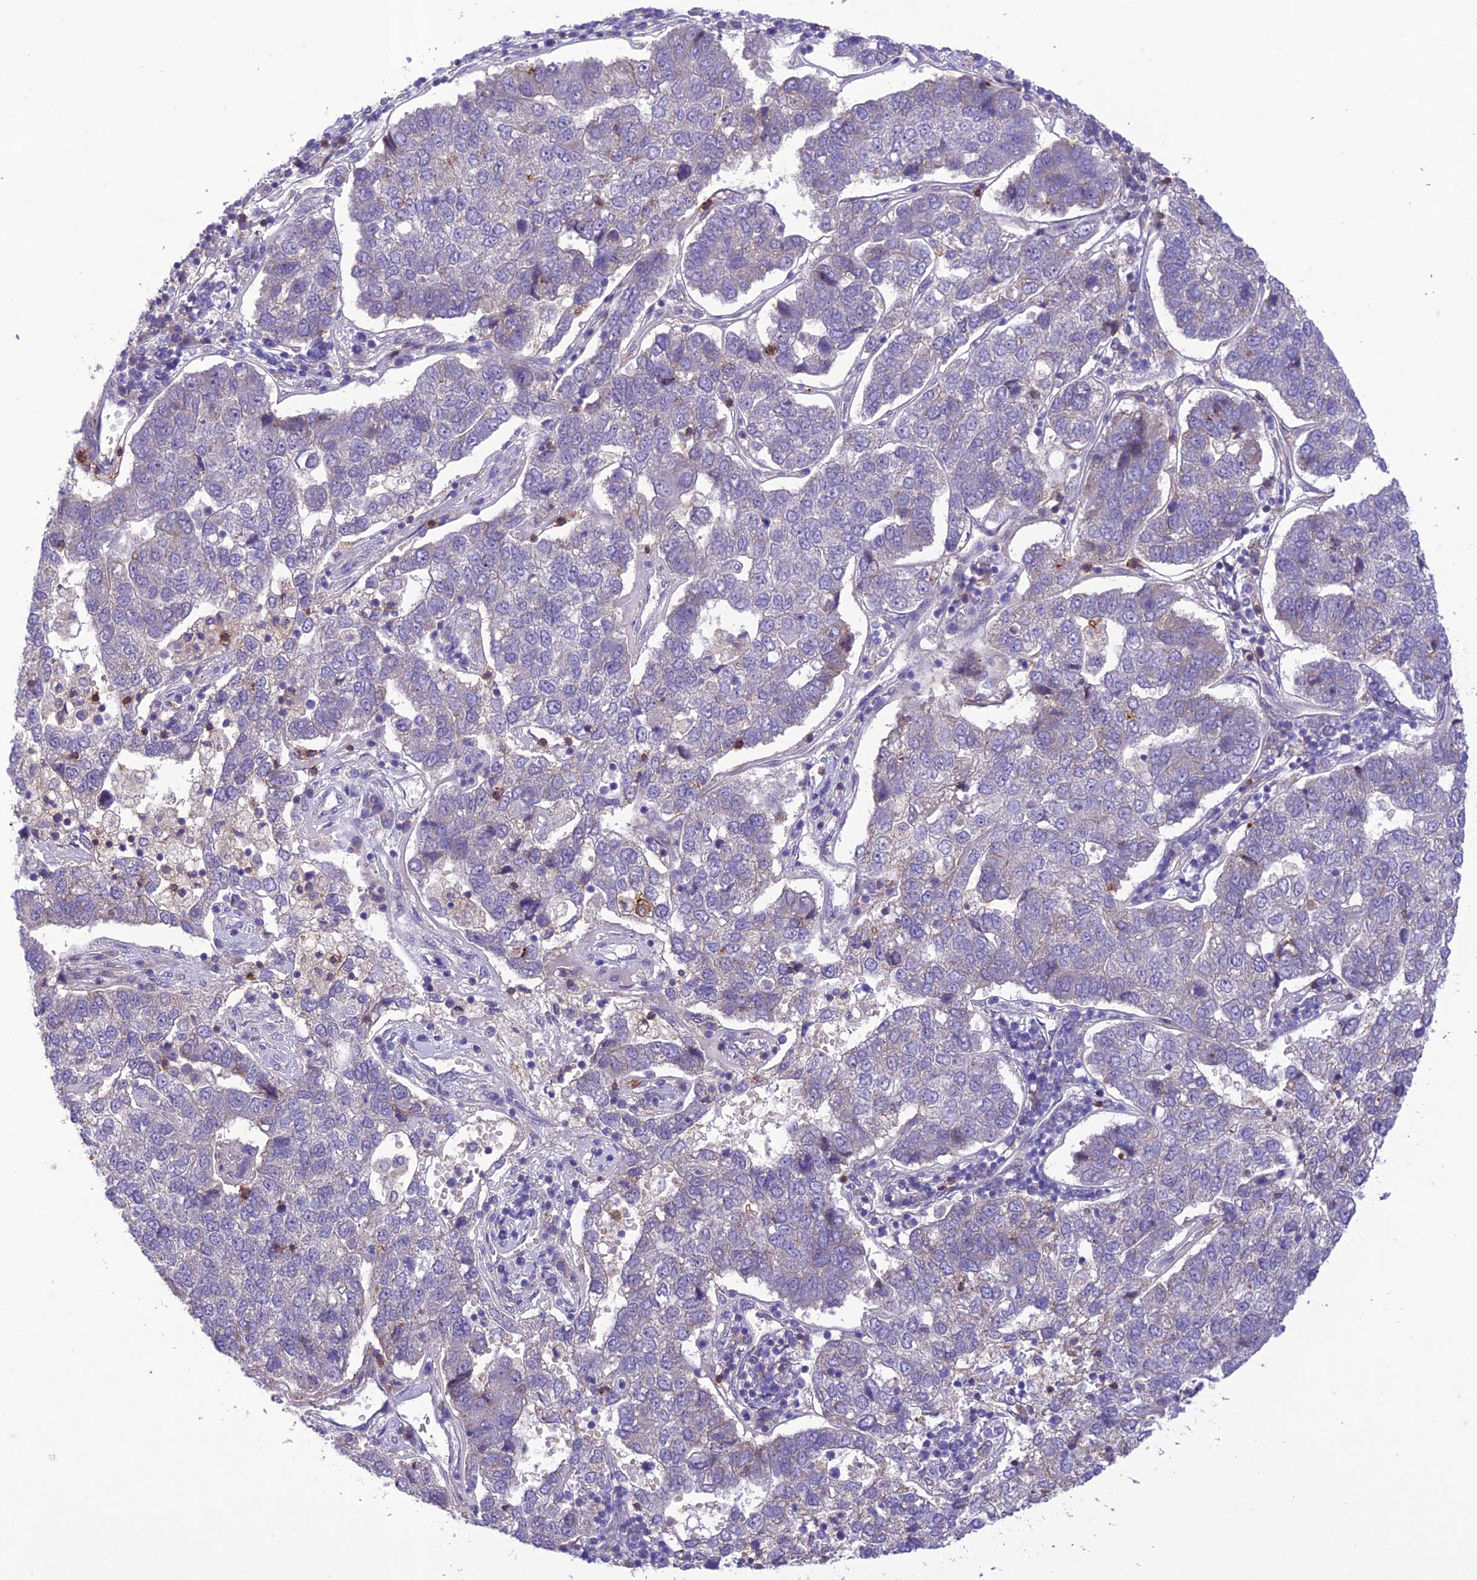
{"staining": {"intensity": "negative", "quantity": "none", "location": "none"}, "tissue": "pancreatic cancer", "cell_type": "Tumor cells", "image_type": "cancer", "snomed": [{"axis": "morphology", "description": "Adenocarcinoma, NOS"}, {"axis": "topography", "description": "Pancreas"}], "caption": "A high-resolution image shows IHC staining of adenocarcinoma (pancreatic), which exhibits no significant expression in tumor cells. Brightfield microscopy of immunohistochemistry stained with DAB (brown) and hematoxylin (blue), captured at high magnification.", "gene": "ITGAE", "patient": {"sex": "female", "age": 61}}